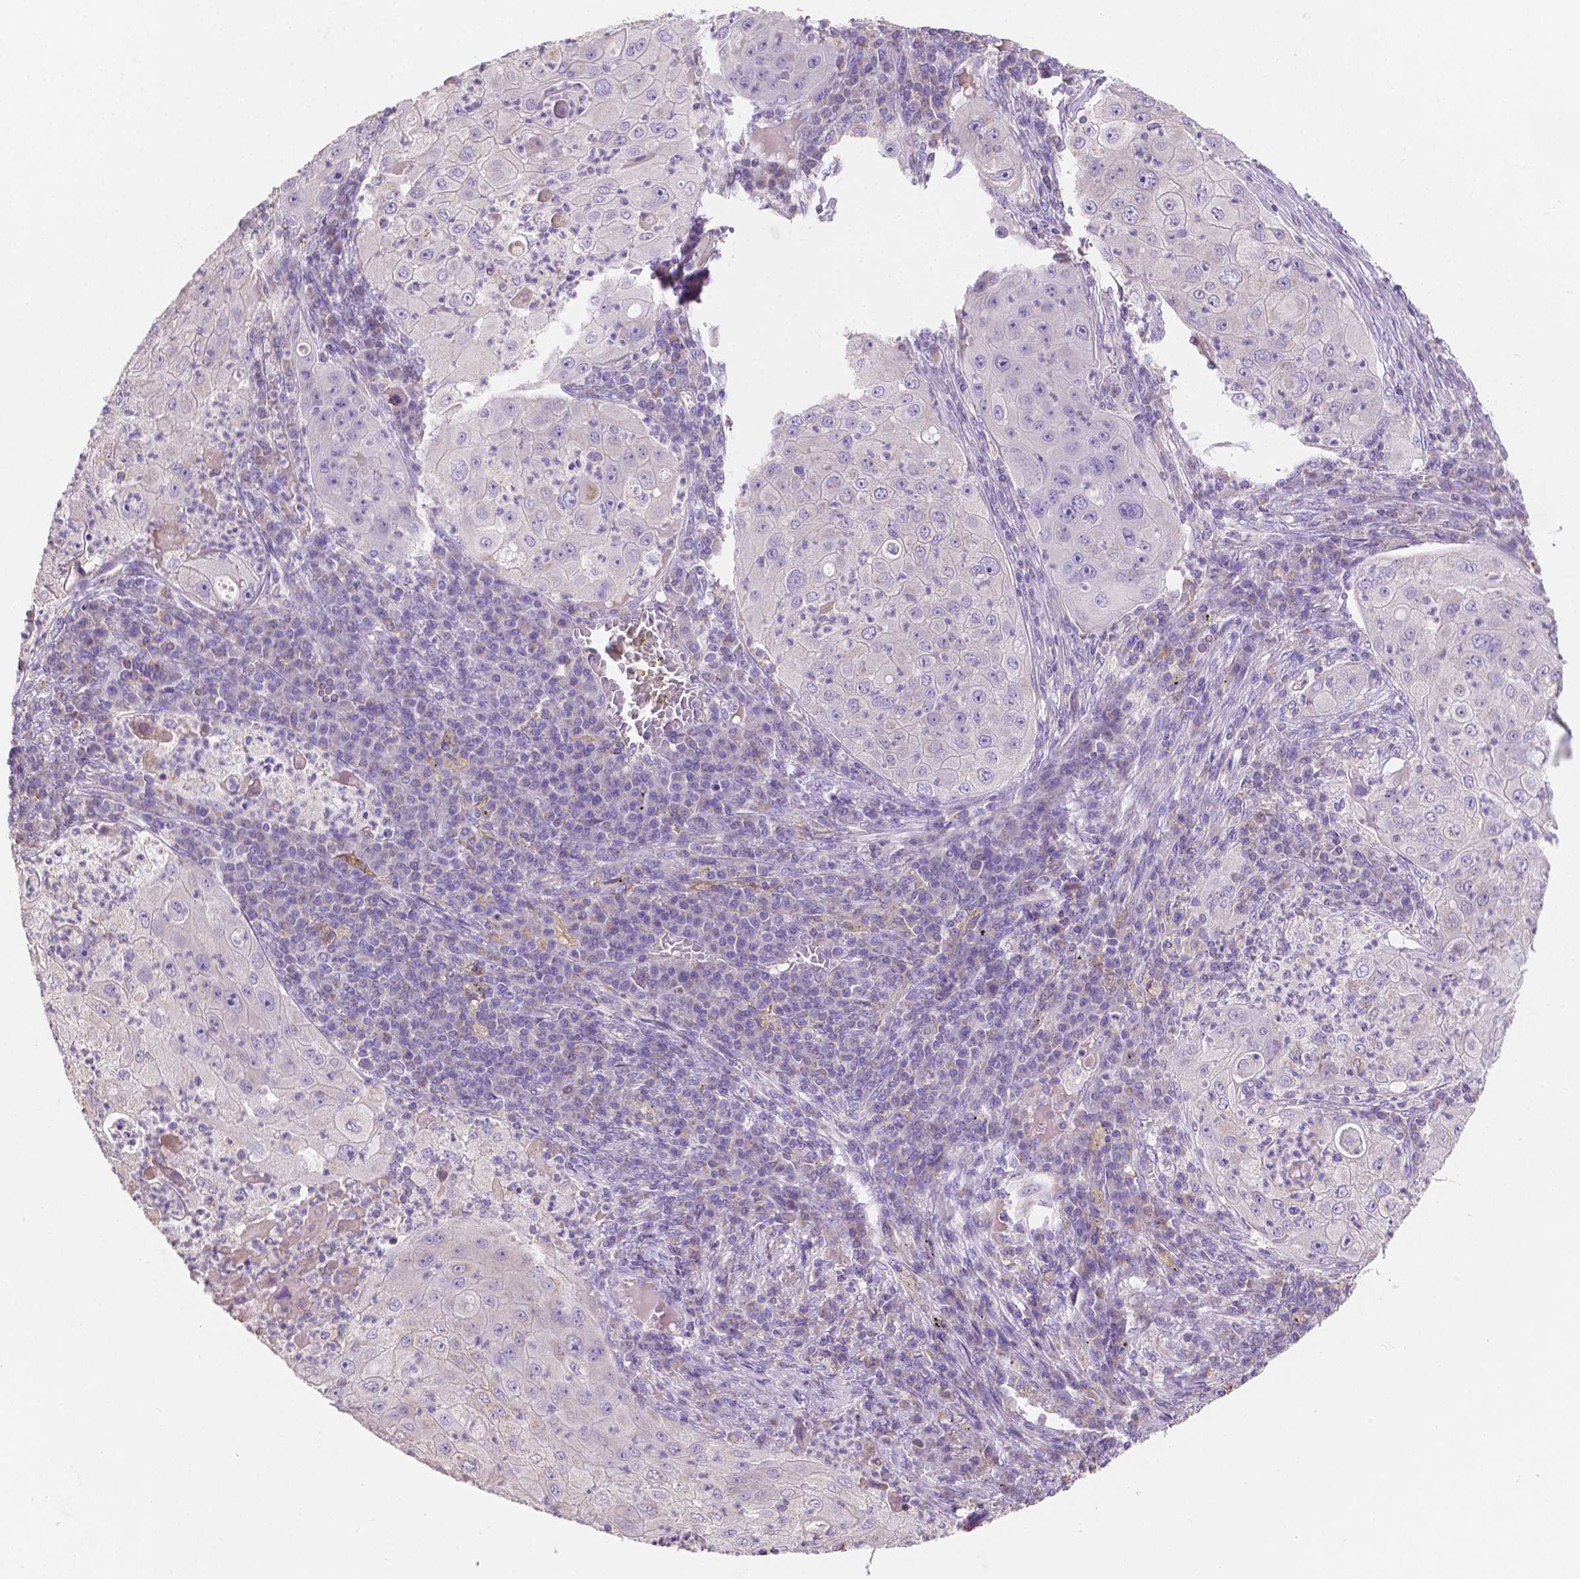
{"staining": {"intensity": "negative", "quantity": "none", "location": "none"}, "tissue": "lung cancer", "cell_type": "Tumor cells", "image_type": "cancer", "snomed": [{"axis": "morphology", "description": "Squamous cell carcinoma, NOS"}, {"axis": "topography", "description": "Lung"}], "caption": "An image of human squamous cell carcinoma (lung) is negative for staining in tumor cells.", "gene": "TMEM130", "patient": {"sex": "female", "age": 59}}